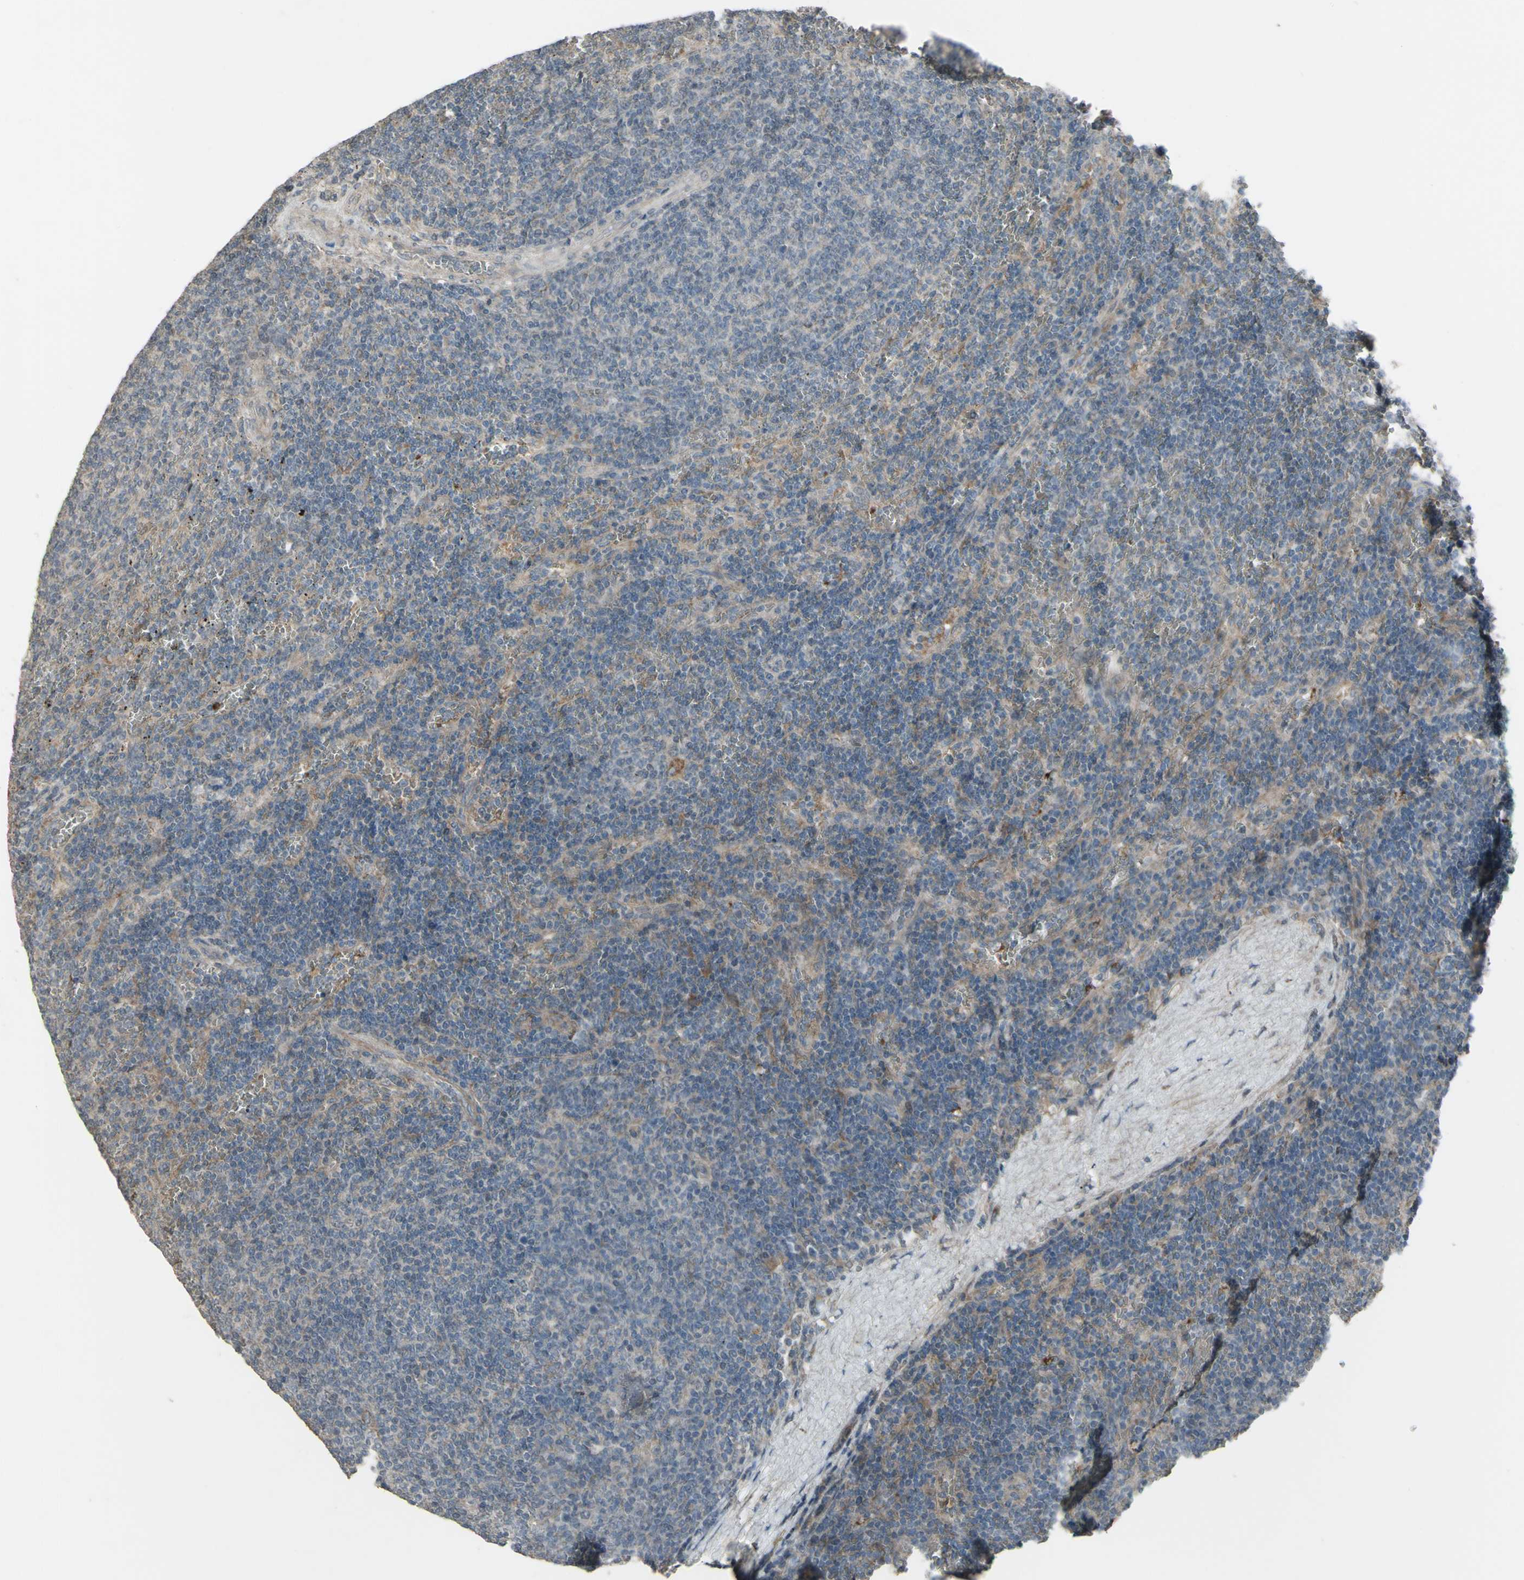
{"staining": {"intensity": "weak", "quantity": ">75%", "location": "cytoplasmic/membranous"}, "tissue": "lymphoma", "cell_type": "Tumor cells", "image_type": "cancer", "snomed": [{"axis": "morphology", "description": "Malignant lymphoma, non-Hodgkin's type, Low grade"}, {"axis": "topography", "description": "Spleen"}], "caption": "Lymphoma tissue shows weak cytoplasmic/membranous staining in approximately >75% of tumor cells, visualized by immunohistochemistry.", "gene": "GRAMD1B", "patient": {"sex": "female", "age": 50}}